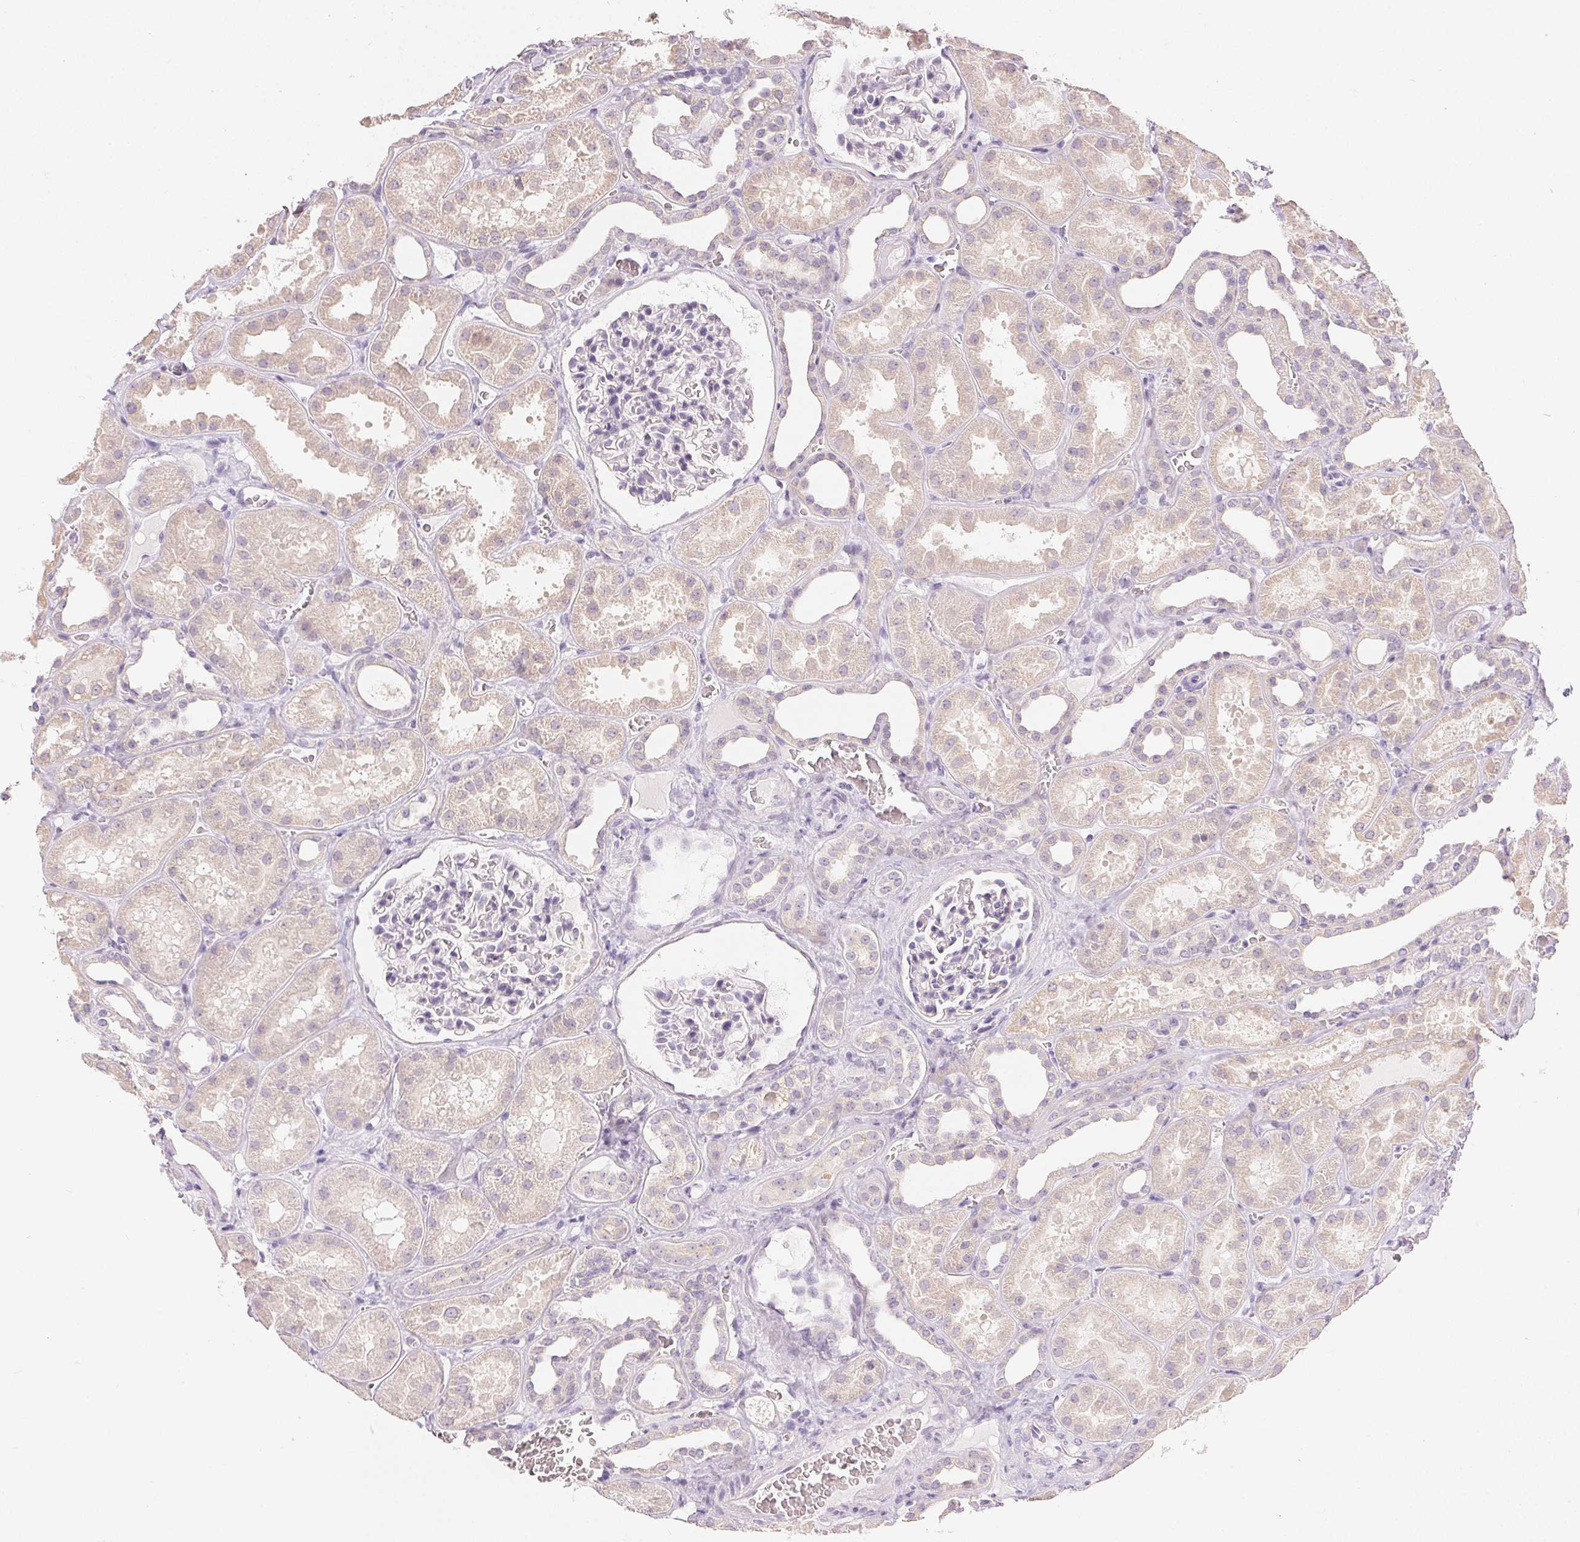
{"staining": {"intensity": "negative", "quantity": "none", "location": "none"}, "tissue": "kidney", "cell_type": "Cells in glomeruli", "image_type": "normal", "snomed": [{"axis": "morphology", "description": "Normal tissue, NOS"}, {"axis": "topography", "description": "Kidney"}], "caption": "This micrograph is of unremarkable kidney stained with IHC to label a protein in brown with the nuclei are counter-stained blue. There is no staining in cells in glomeruli. (DAB immunohistochemistry (IHC) visualized using brightfield microscopy, high magnification).", "gene": "SFTPD", "patient": {"sex": "female", "age": 41}}